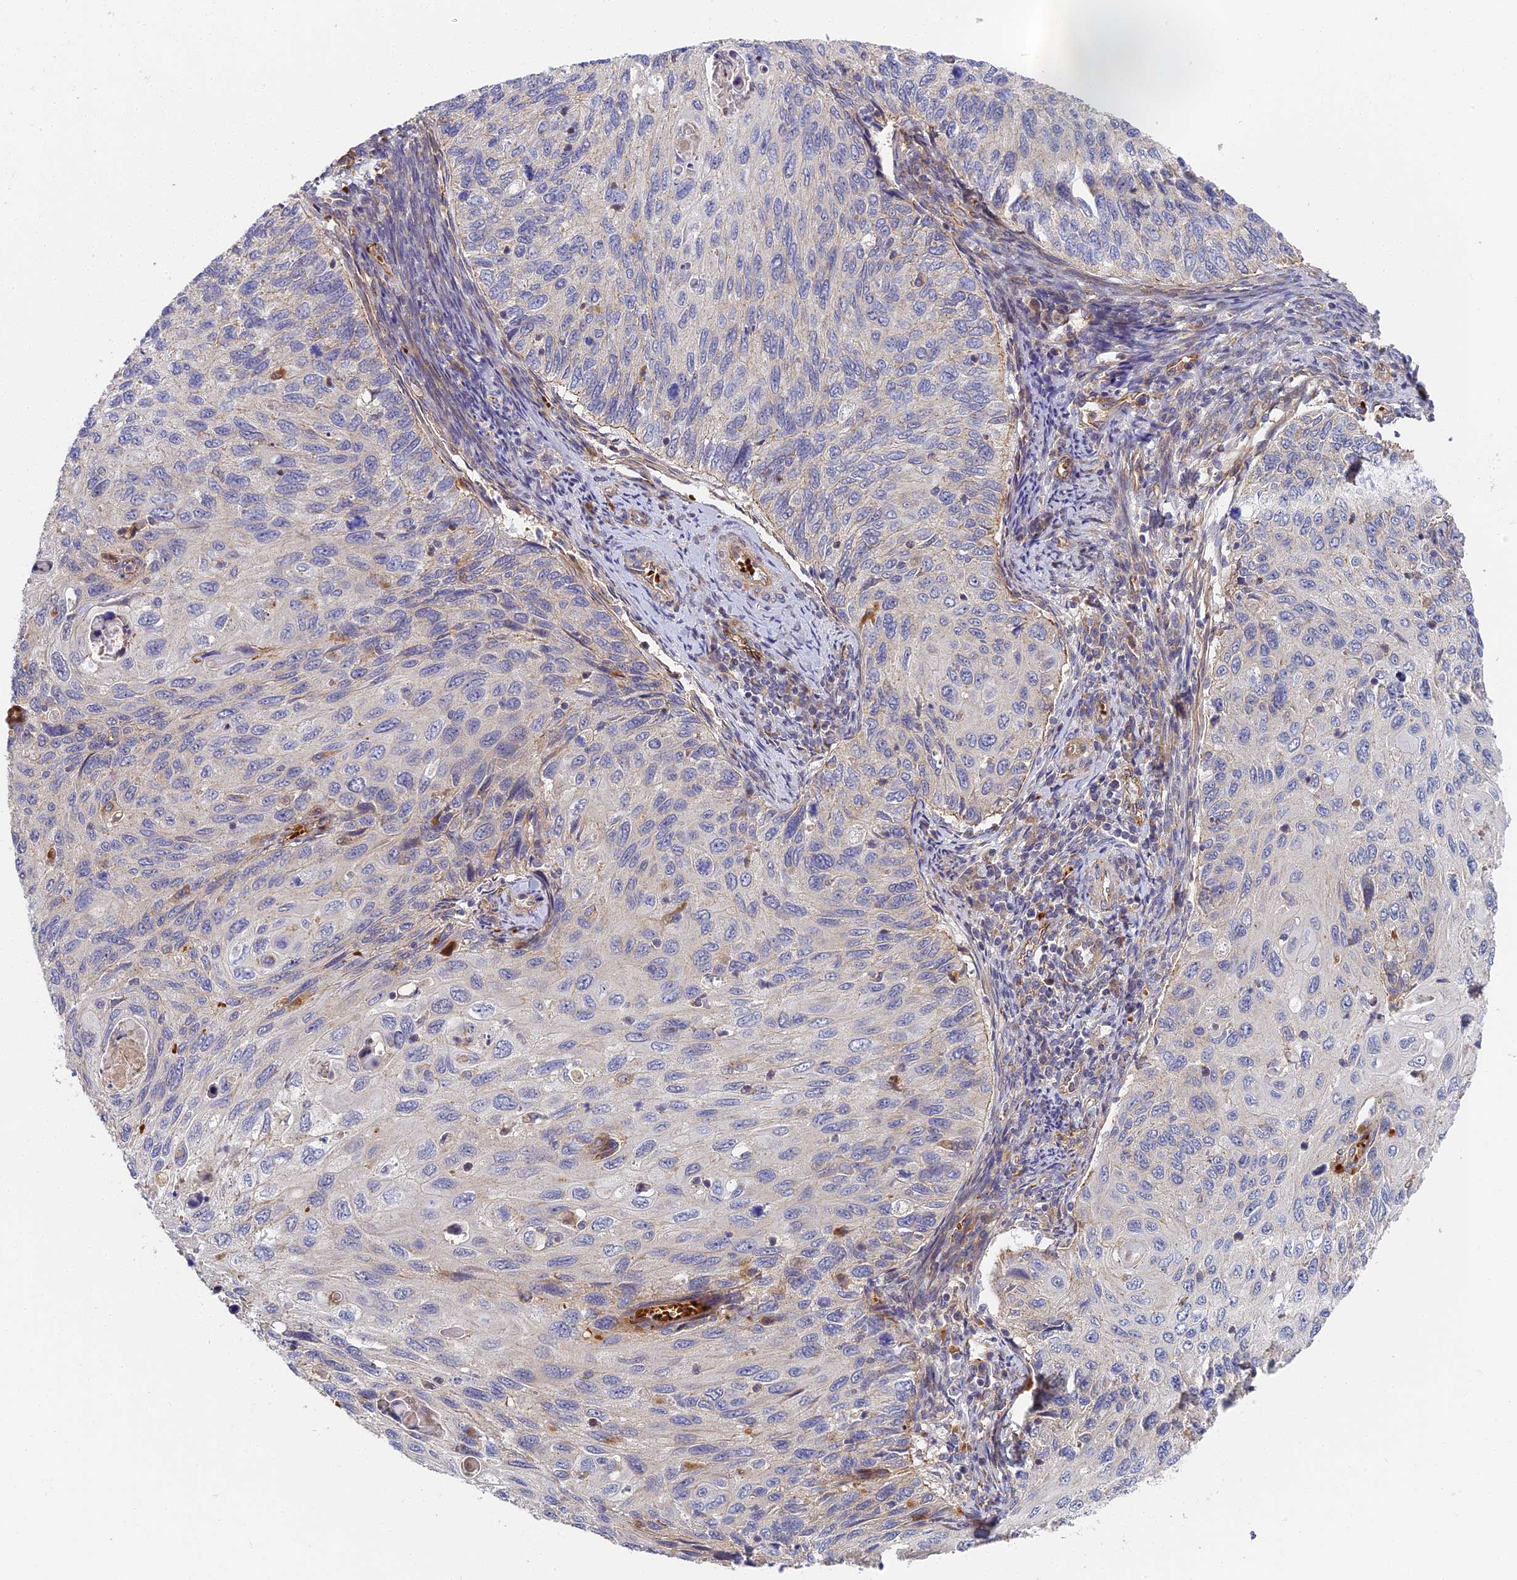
{"staining": {"intensity": "negative", "quantity": "none", "location": "none"}, "tissue": "cervical cancer", "cell_type": "Tumor cells", "image_type": "cancer", "snomed": [{"axis": "morphology", "description": "Squamous cell carcinoma, NOS"}, {"axis": "topography", "description": "Cervix"}], "caption": "DAB (3,3'-diaminobenzidine) immunohistochemical staining of human squamous cell carcinoma (cervical) reveals no significant positivity in tumor cells.", "gene": "MISP3", "patient": {"sex": "female", "age": 70}}